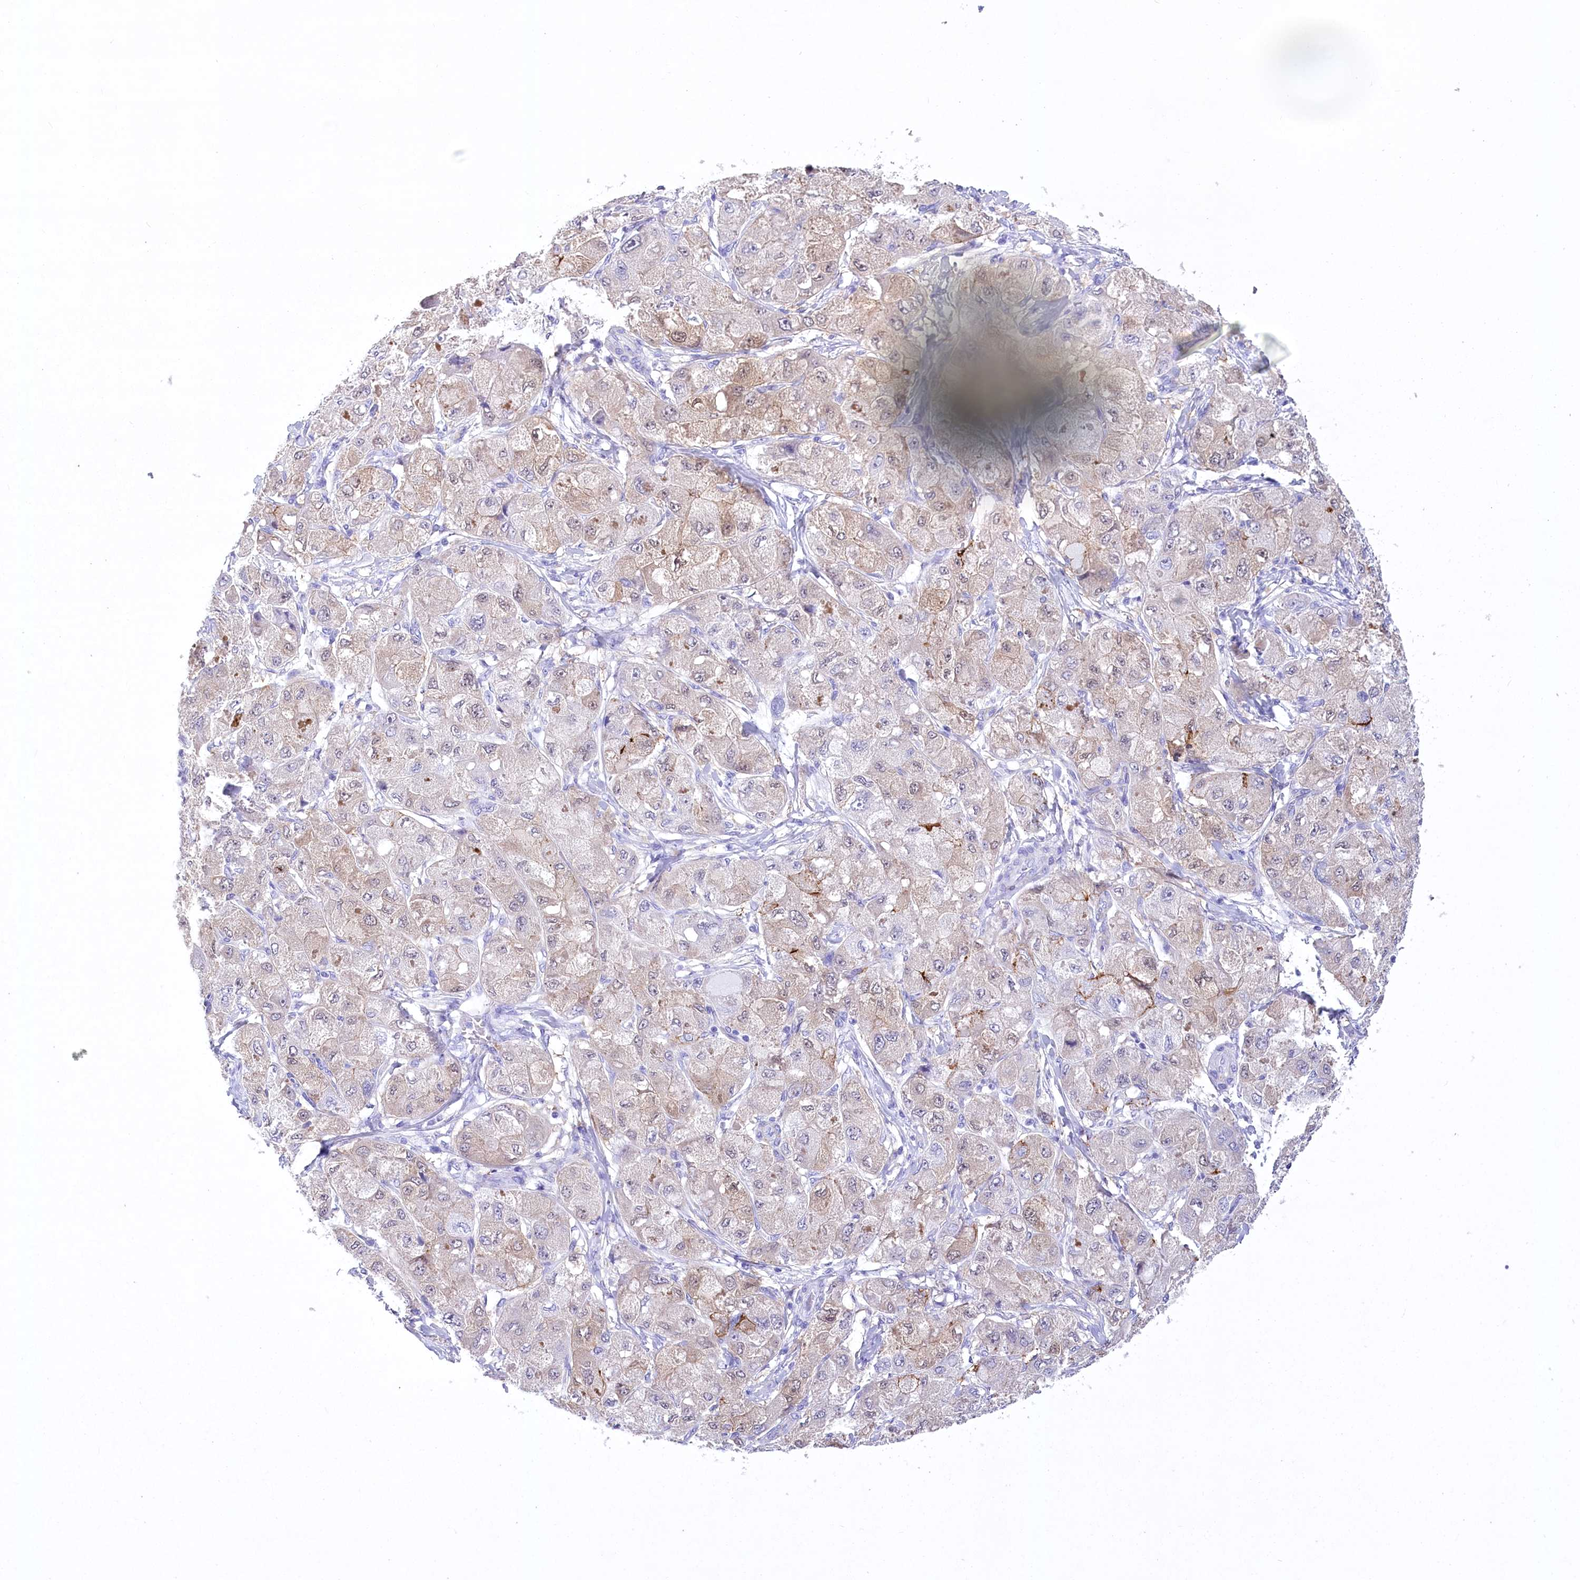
{"staining": {"intensity": "negative", "quantity": "none", "location": "none"}, "tissue": "liver cancer", "cell_type": "Tumor cells", "image_type": "cancer", "snomed": [{"axis": "morphology", "description": "Carcinoma, Hepatocellular, NOS"}, {"axis": "topography", "description": "Liver"}], "caption": "DAB (3,3'-diaminobenzidine) immunohistochemical staining of liver cancer reveals no significant positivity in tumor cells.", "gene": "PBLD", "patient": {"sex": "male", "age": 80}}